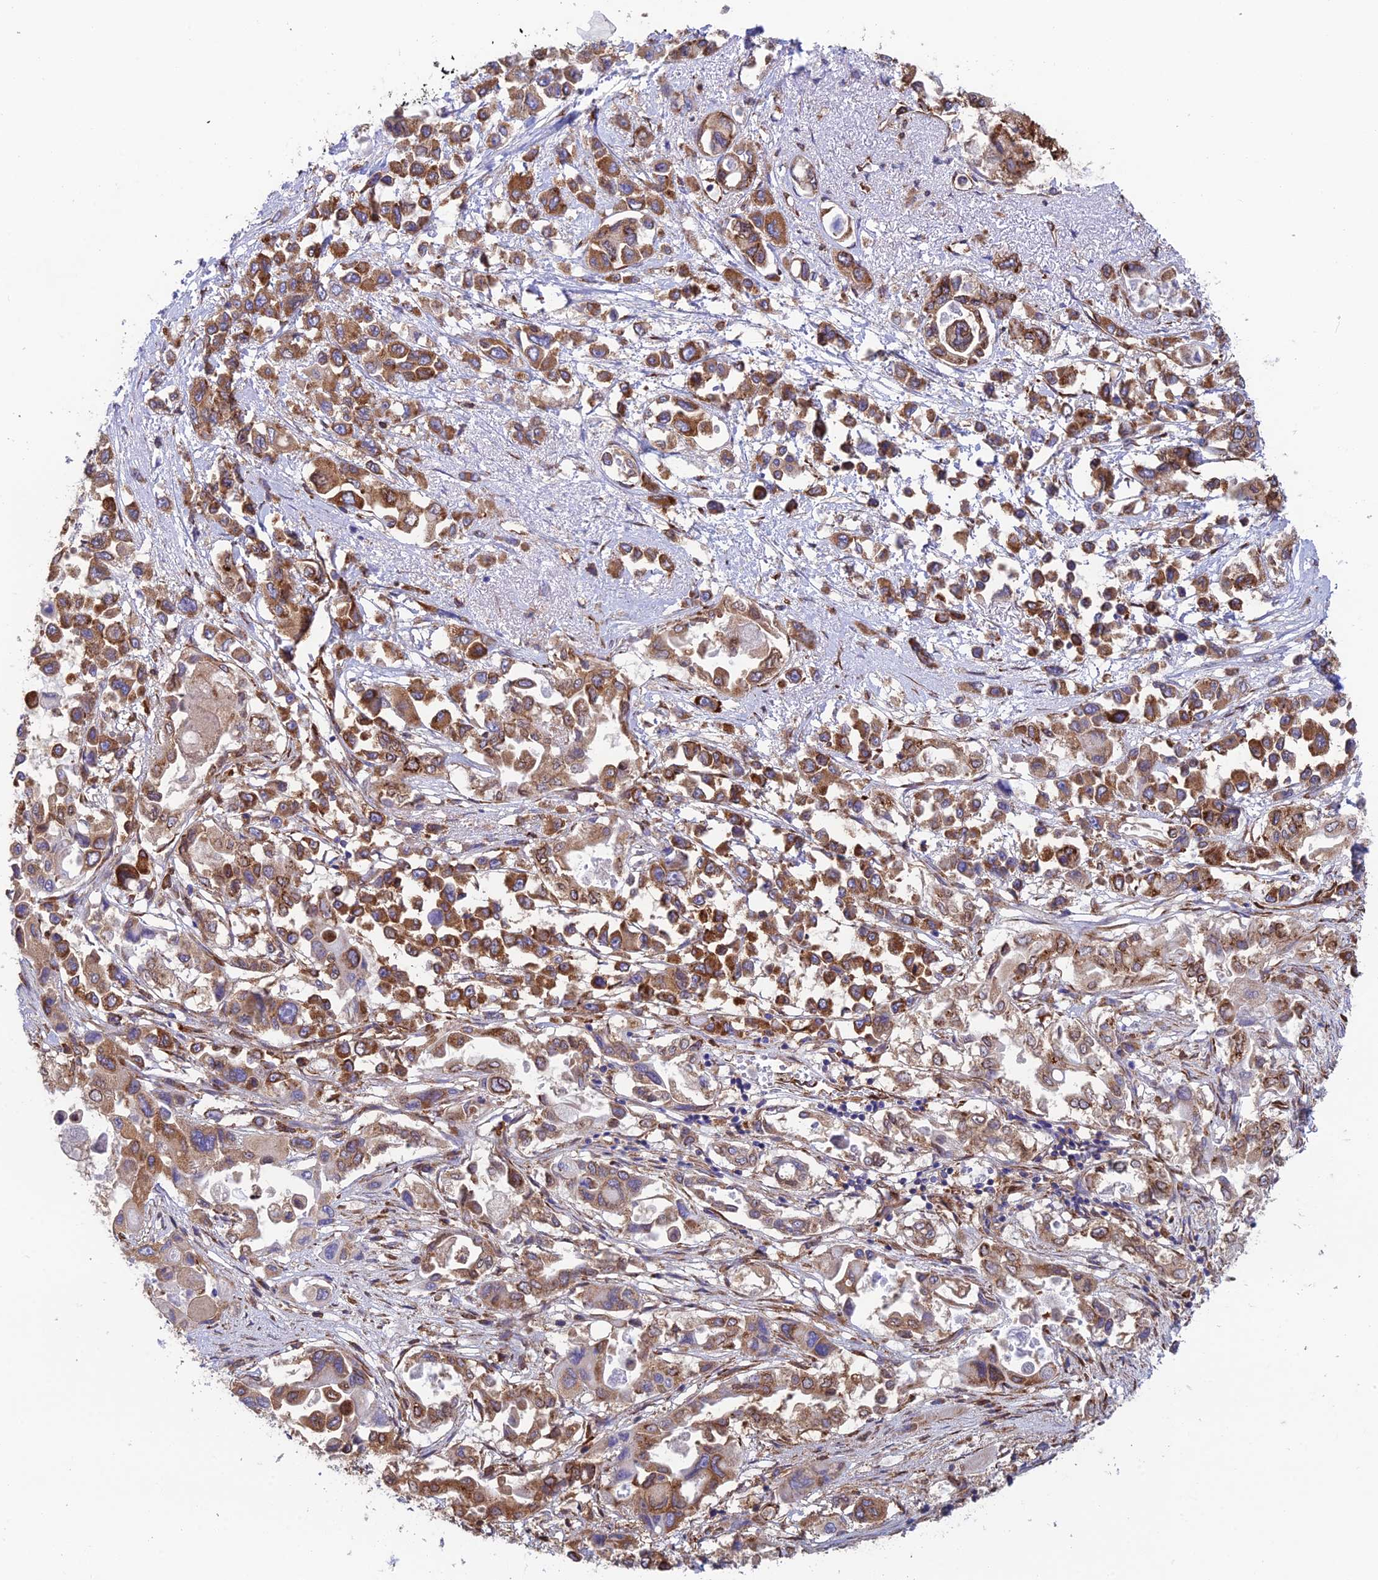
{"staining": {"intensity": "moderate", "quantity": ">75%", "location": "cytoplasmic/membranous"}, "tissue": "pancreatic cancer", "cell_type": "Tumor cells", "image_type": "cancer", "snomed": [{"axis": "morphology", "description": "Adenocarcinoma, NOS"}, {"axis": "topography", "description": "Pancreas"}], "caption": "This micrograph reveals IHC staining of adenocarcinoma (pancreatic), with medium moderate cytoplasmic/membranous positivity in about >75% of tumor cells.", "gene": "CCDC69", "patient": {"sex": "male", "age": 92}}